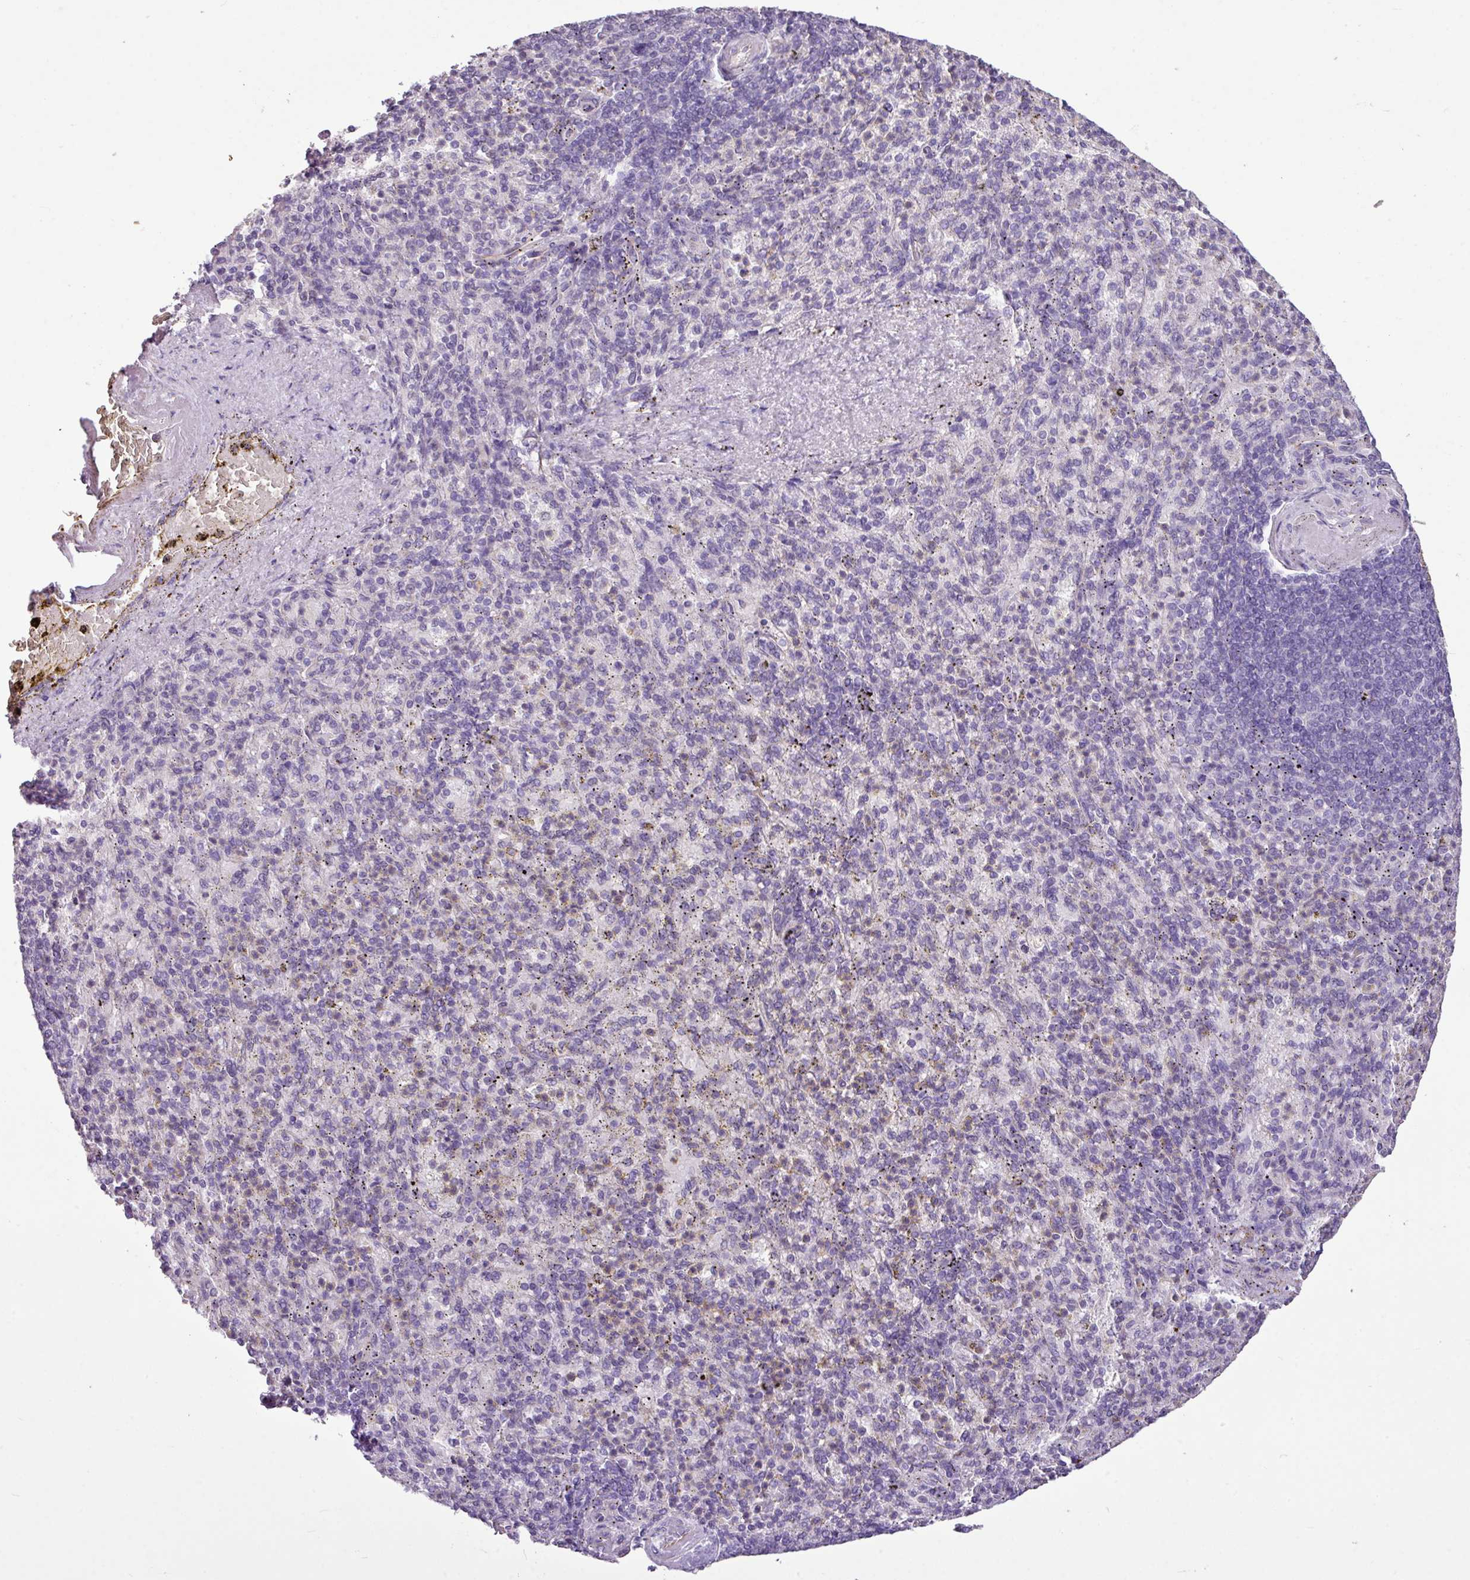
{"staining": {"intensity": "negative", "quantity": "none", "location": "none"}, "tissue": "spleen", "cell_type": "Cells in red pulp", "image_type": "normal", "snomed": [{"axis": "morphology", "description": "Normal tissue, NOS"}, {"axis": "topography", "description": "Spleen"}], "caption": "A high-resolution photomicrograph shows immunohistochemistry staining of normal spleen, which shows no significant staining in cells in red pulp. (DAB immunohistochemistry visualized using brightfield microscopy, high magnification).", "gene": "ALDH2", "patient": {"sex": "female", "age": 74}}